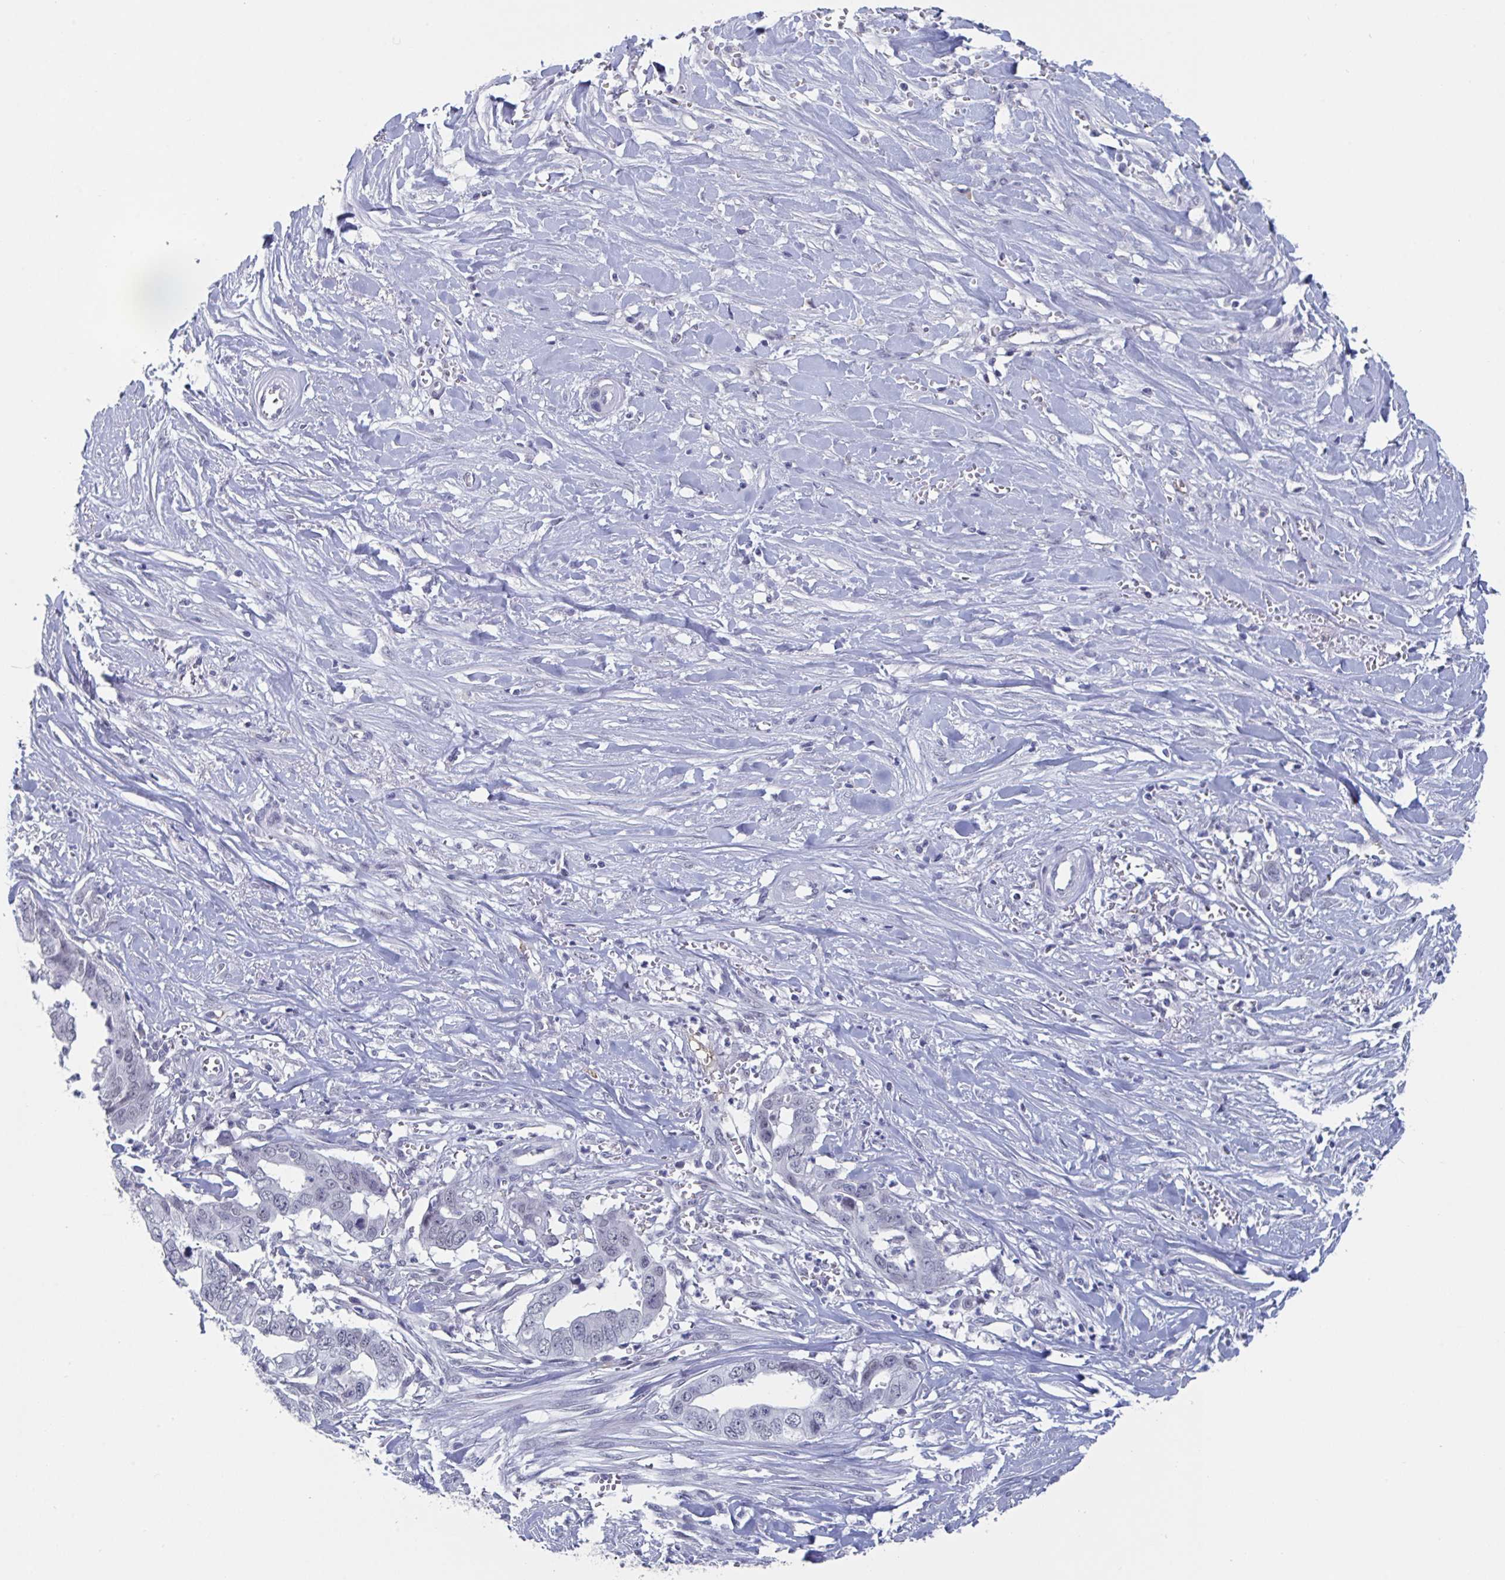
{"staining": {"intensity": "negative", "quantity": "none", "location": "none"}, "tissue": "liver cancer", "cell_type": "Tumor cells", "image_type": "cancer", "snomed": [{"axis": "morphology", "description": "Cholangiocarcinoma"}, {"axis": "topography", "description": "Liver"}], "caption": "Immunohistochemistry image of neoplastic tissue: liver cancer (cholangiocarcinoma) stained with DAB reveals no significant protein expression in tumor cells.", "gene": "KDM4D", "patient": {"sex": "female", "age": 79}}